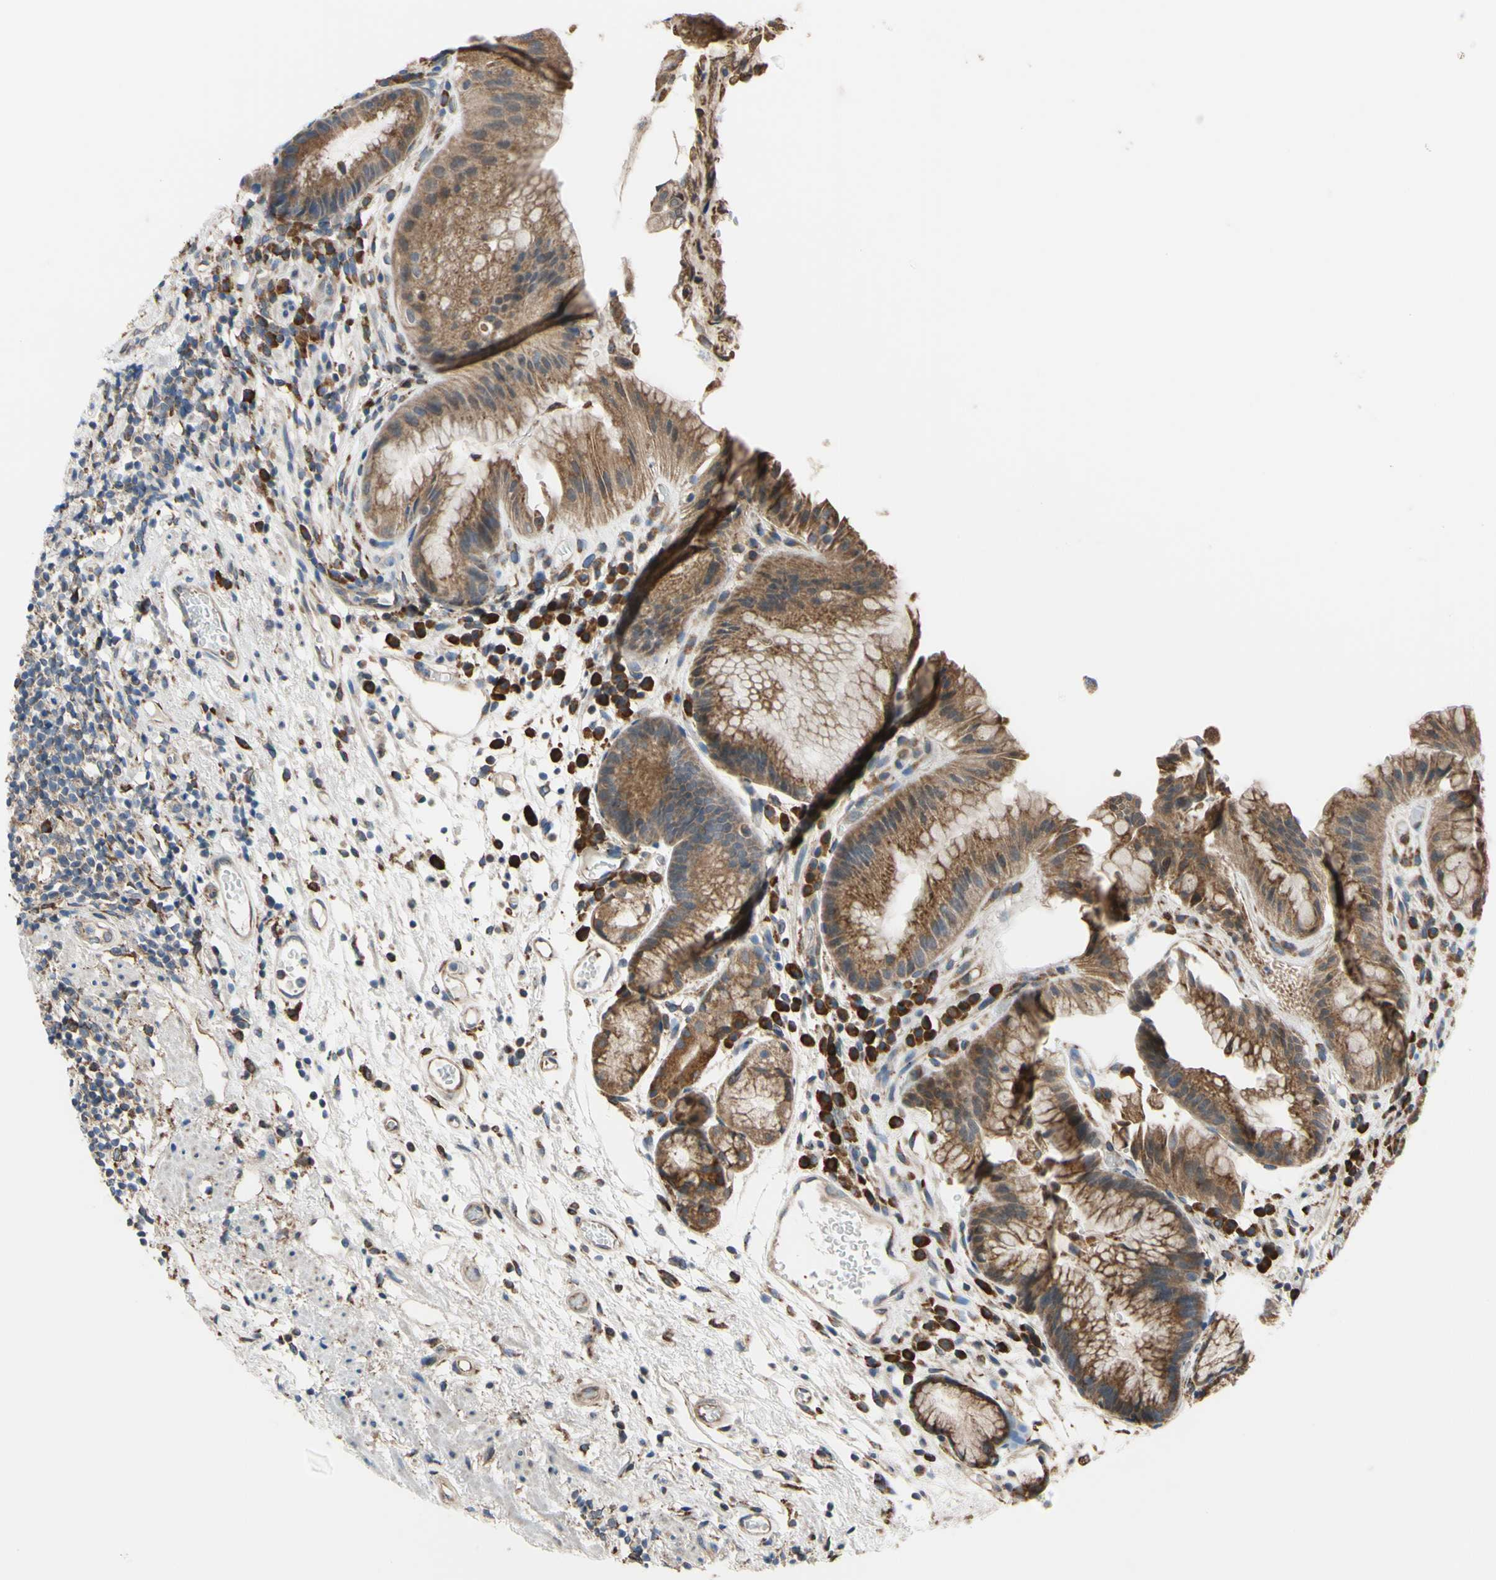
{"staining": {"intensity": "strong", "quantity": ">75%", "location": "cytoplasmic/membranous"}, "tissue": "stomach", "cell_type": "Glandular cells", "image_type": "normal", "snomed": [{"axis": "morphology", "description": "Normal tissue, NOS"}, {"axis": "topography", "description": "Stomach, upper"}], "caption": "A high-resolution histopathology image shows IHC staining of normal stomach, which demonstrates strong cytoplasmic/membranous expression in about >75% of glandular cells. (DAB IHC with brightfield microscopy, high magnification).", "gene": "BMF", "patient": {"sex": "male", "age": 72}}